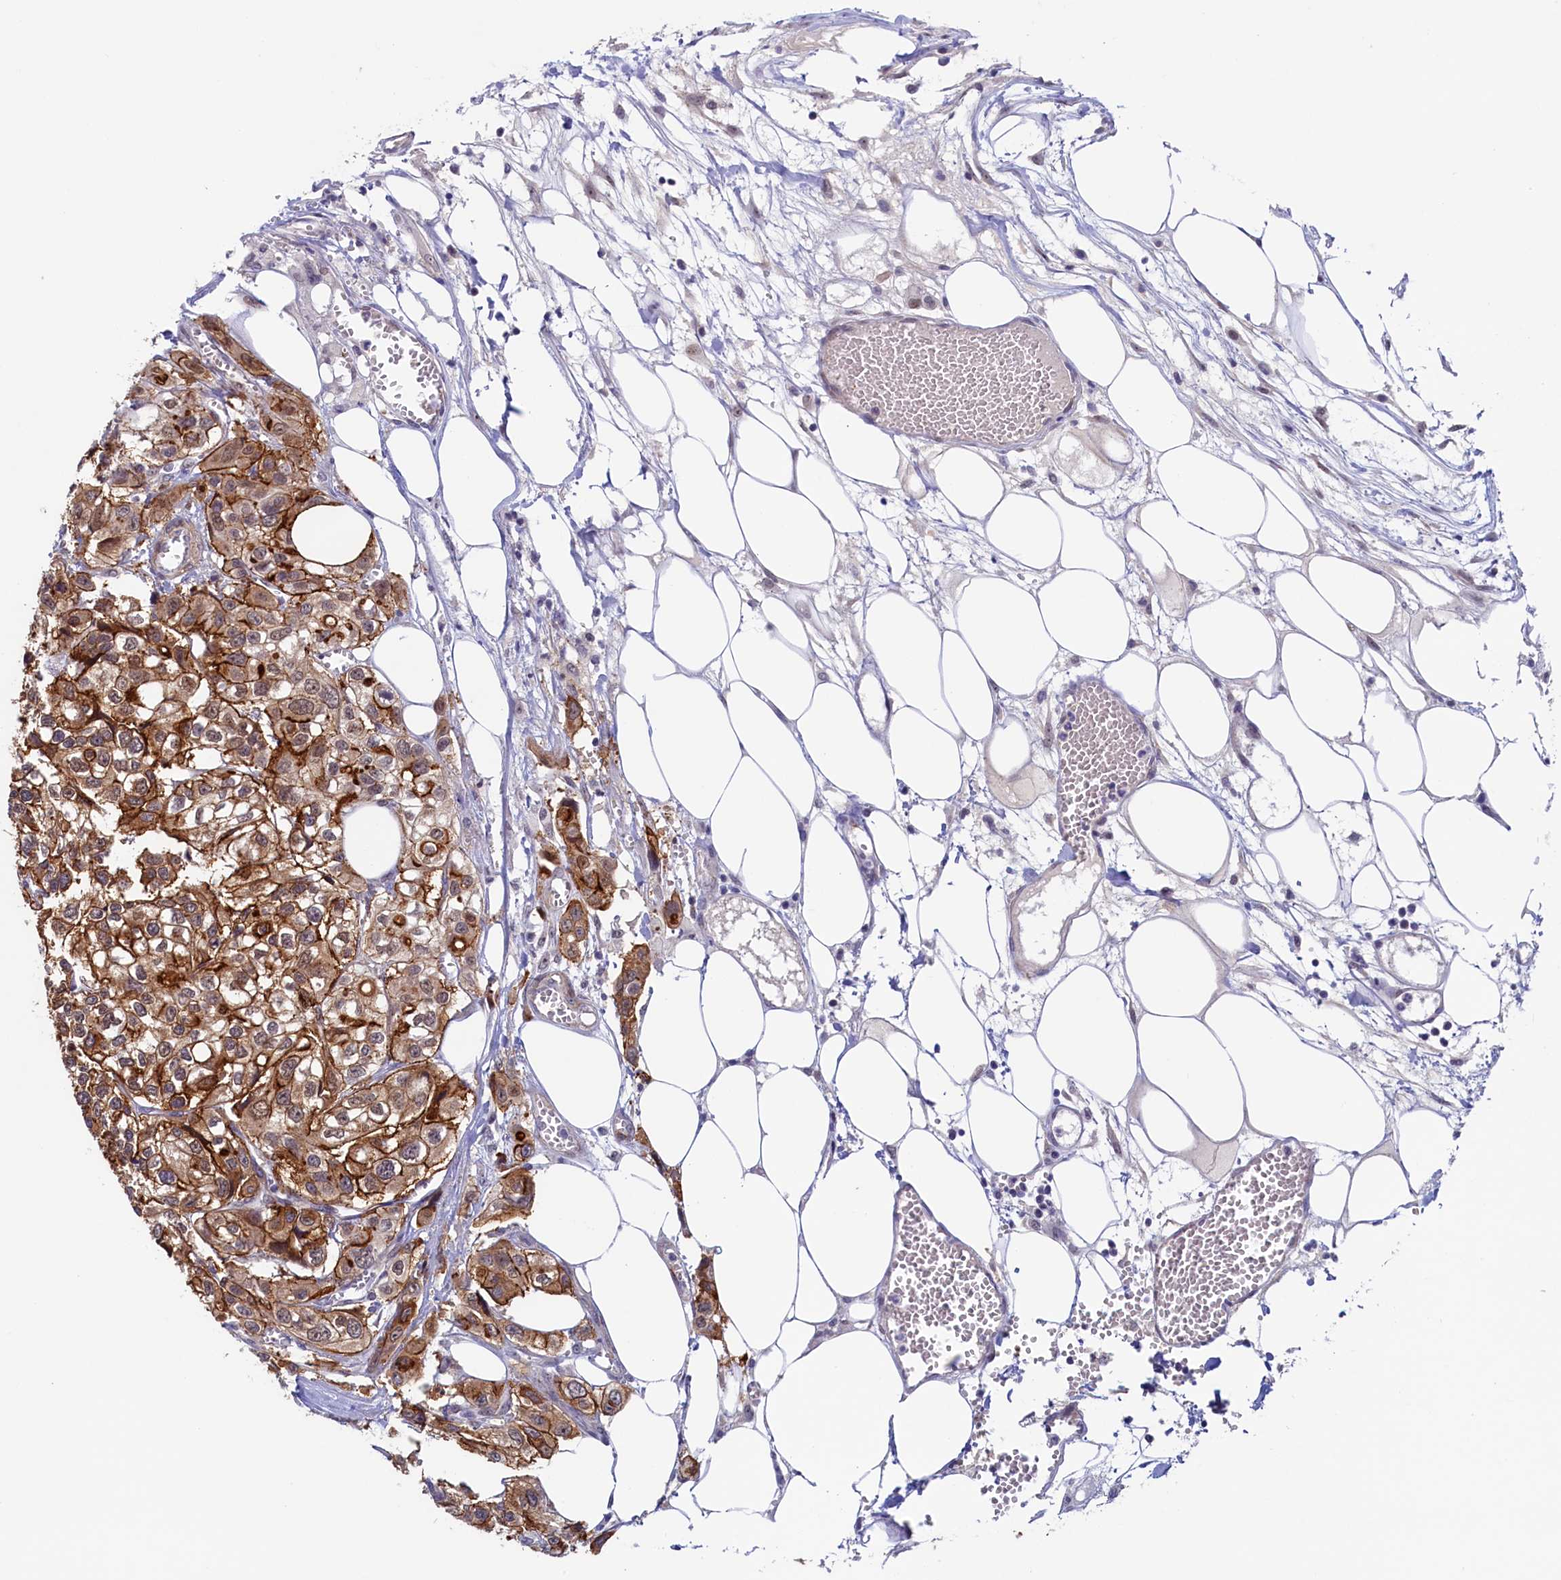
{"staining": {"intensity": "strong", "quantity": ">75%", "location": "cytoplasmic/membranous"}, "tissue": "urothelial cancer", "cell_type": "Tumor cells", "image_type": "cancer", "snomed": [{"axis": "morphology", "description": "Urothelial carcinoma, High grade"}, {"axis": "topography", "description": "Urinary bladder"}], "caption": "Strong cytoplasmic/membranous positivity for a protein is present in about >75% of tumor cells of urothelial cancer using immunohistochemistry (IHC).", "gene": "PACSIN3", "patient": {"sex": "male", "age": 67}}